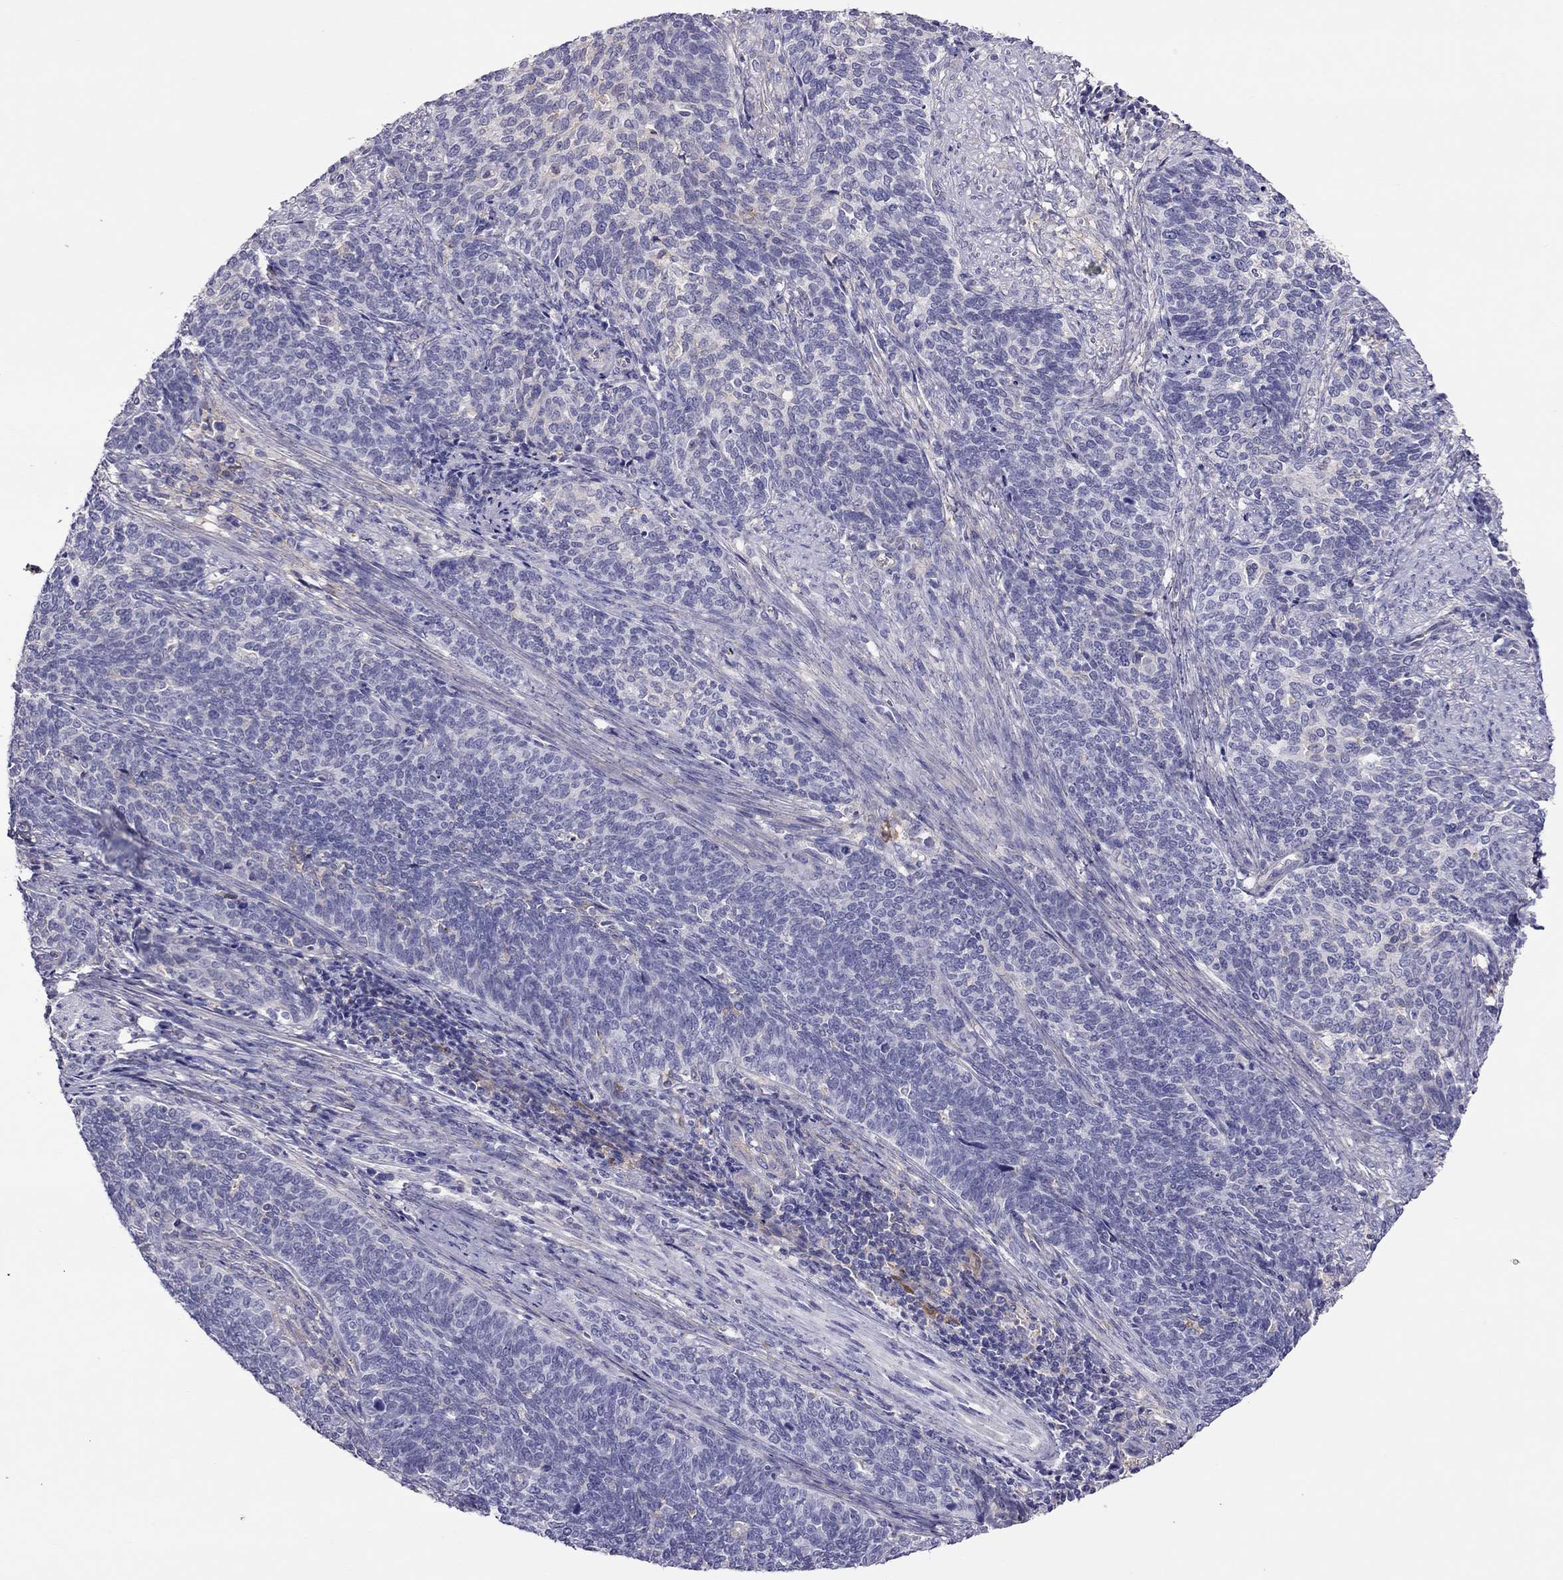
{"staining": {"intensity": "negative", "quantity": "none", "location": "none"}, "tissue": "cervical cancer", "cell_type": "Tumor cells", "image_type": "cancer", "snomed": [{"axis": "morphology", "description": "Squamous cell carcinoma, NOS"}, {"axis": "topography", "description": "Cervix"}], "caption": "Cervical squamous cell carcinoma stained for a protein using IHC displays no staining tumor cells.", "gene": "ALOX15B", "patient": {"sex": "female", "age": 39}}